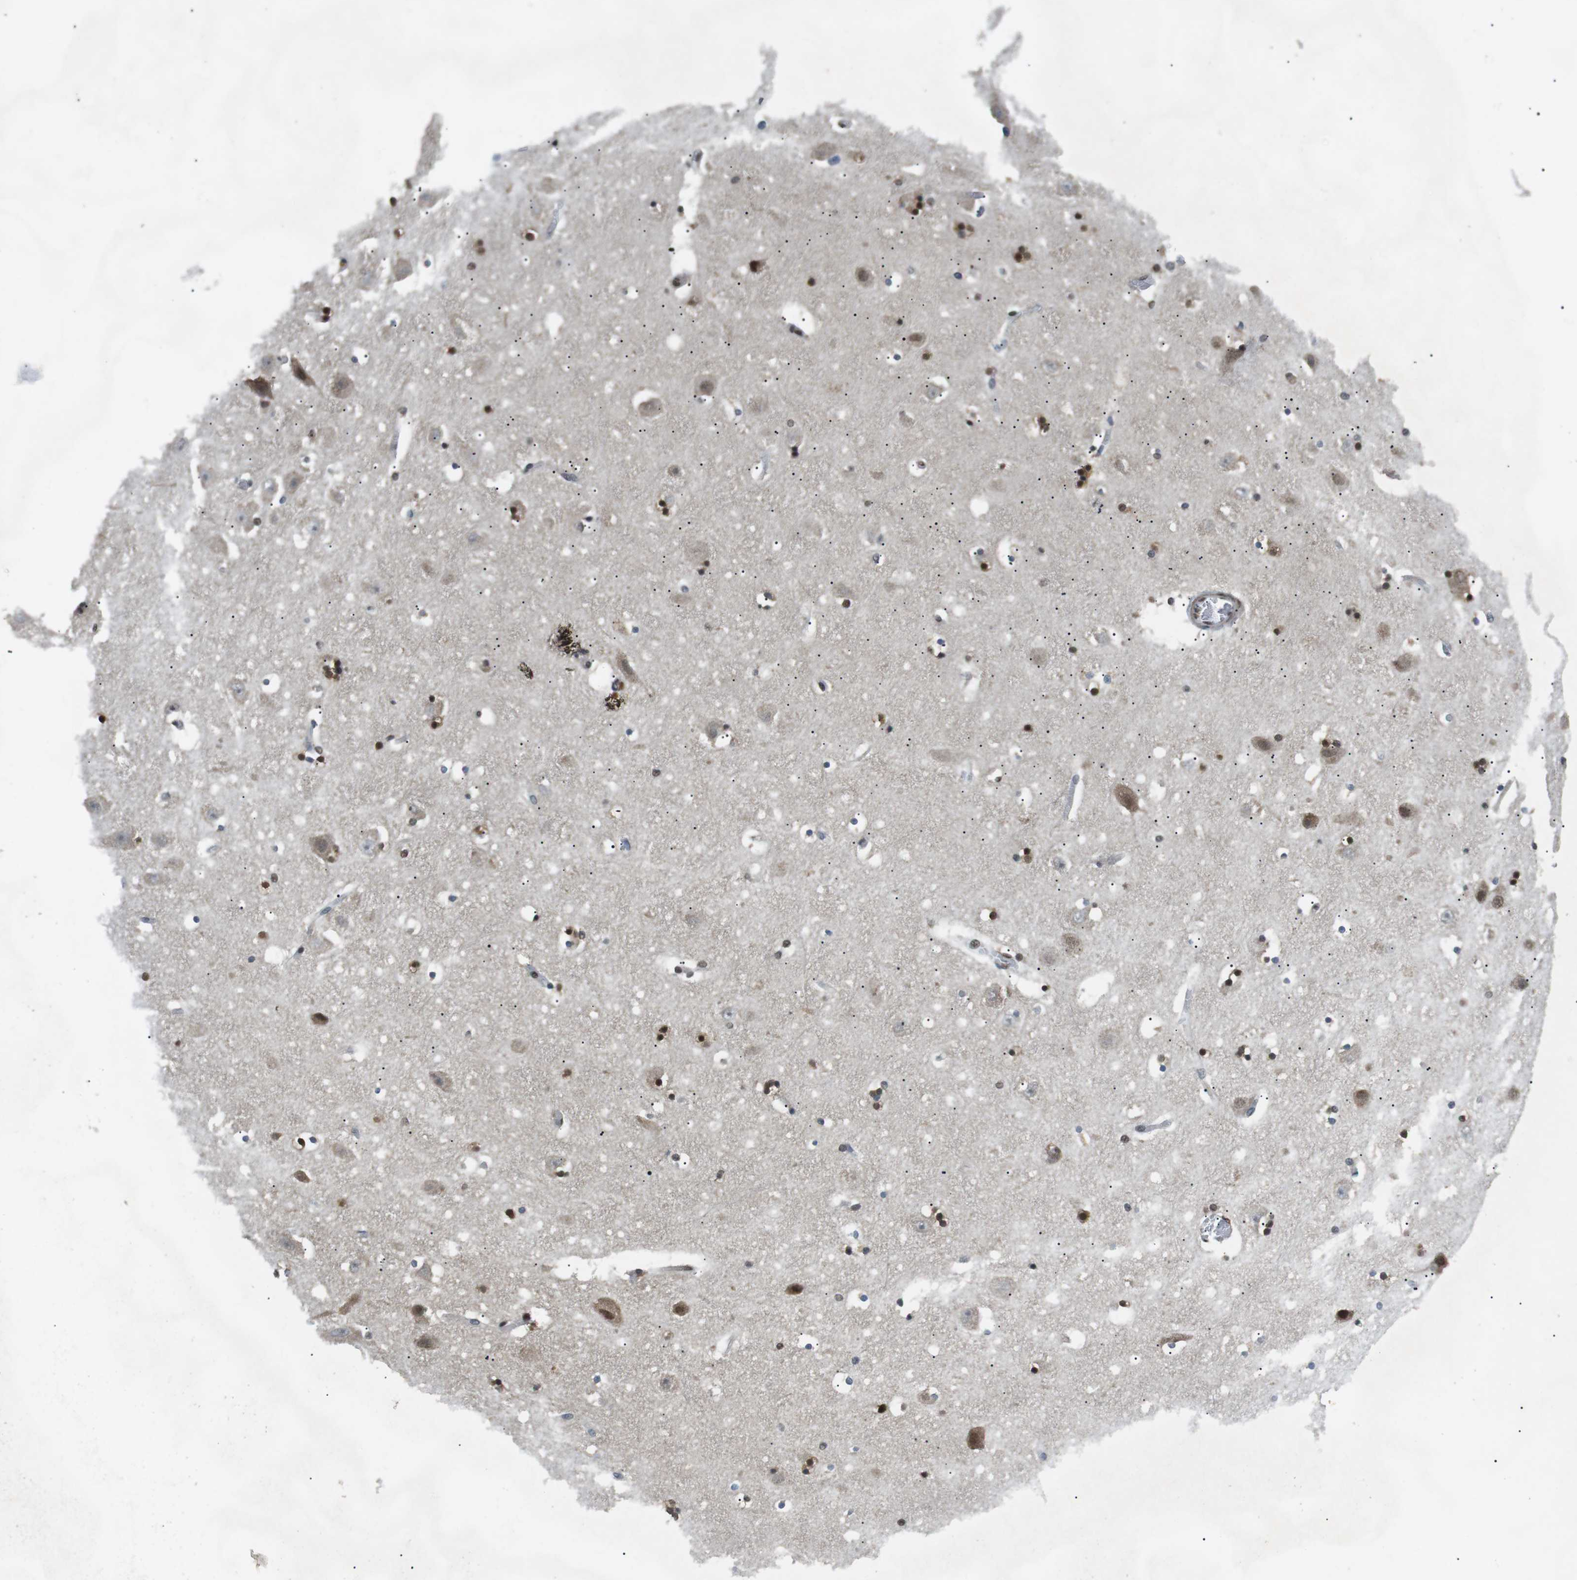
{"staining": {"intensity": "strong", "quantity": "25%-75%", "location": "cytoplasmic/membranous,nuclear"}, "tissue": "hippocampus", "cell_type": "Glial cells", "image_type": "normal", "snomed": [{"axis": "morphology", "description": "Normal tissue, NOS"}, {"axis": "topography", "description": "Hippocampus"}], "caption": "This photomicrograph shows immunohistochemistry (IHC) staining of normal hippocampus, with high strong cytoplasmic/membranous,nuclear positivity in approximately 25%-75% of glial cells.", "gene": "ORAI3", "patient": {"sex": "male", "age": 45}}